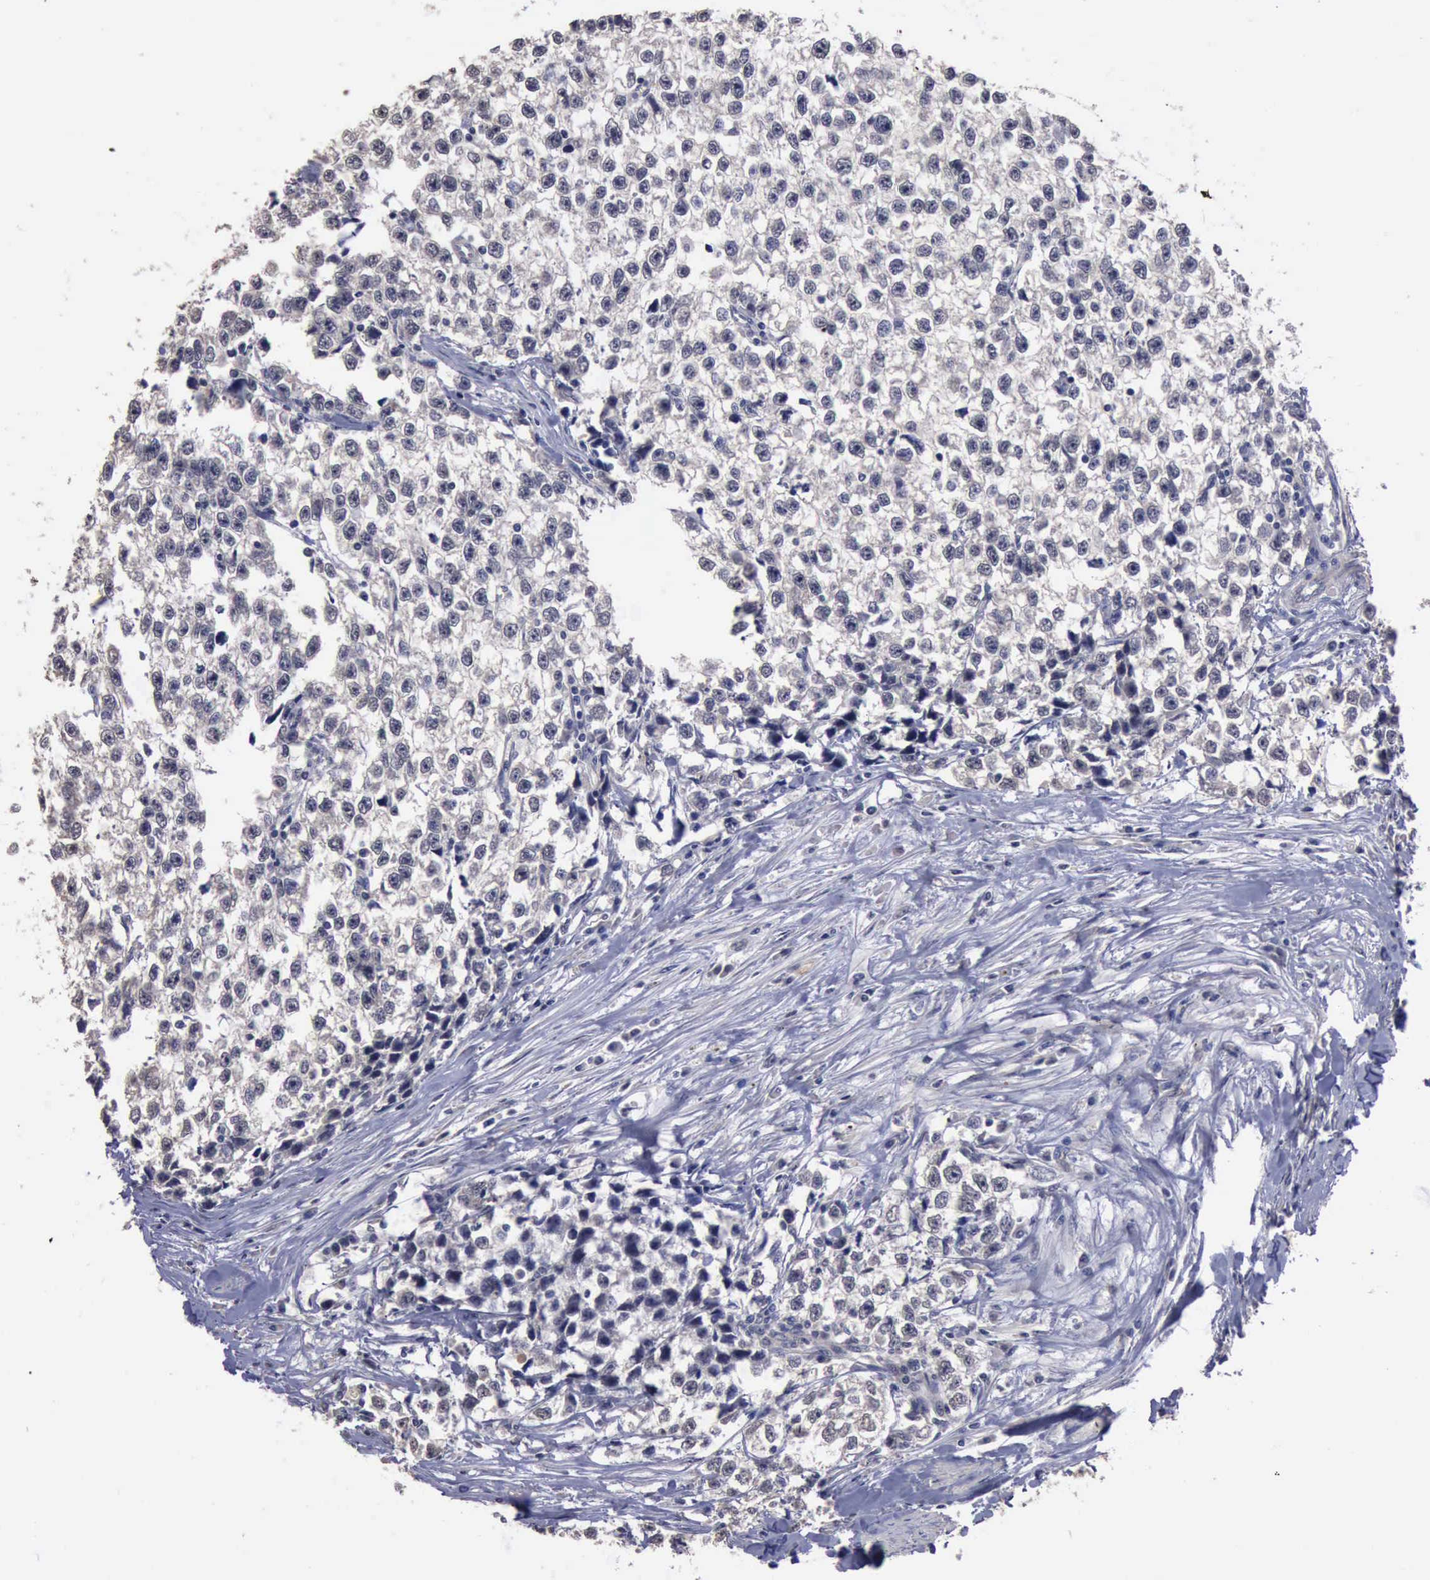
{"staining": {"intensity": "negative", "quantity": "none", "location": "none"}, "tissue": "testis cancer", "cell_type": "Tumor cells", "image_type": "cancer", "snomed": [{"axis": "morphology", "description": "Seminoma, NOS"}, {"axis": "morphology", "description": "Carcinoma, Embryonal, NOS"}, {"axis": "topography", "description": "Testis"}], "caption": "Testis cancer (seminoma) was stained to show a protein in brown. There is no significant positivity in tumor cells. The staining is performed using DAB (3,3'-diaminobenzidine) brown chromogen with nuclei counter-stained in using hematoxylin.", "gene": "CRKL", "patient": {"sex": "male", "age": 30}}